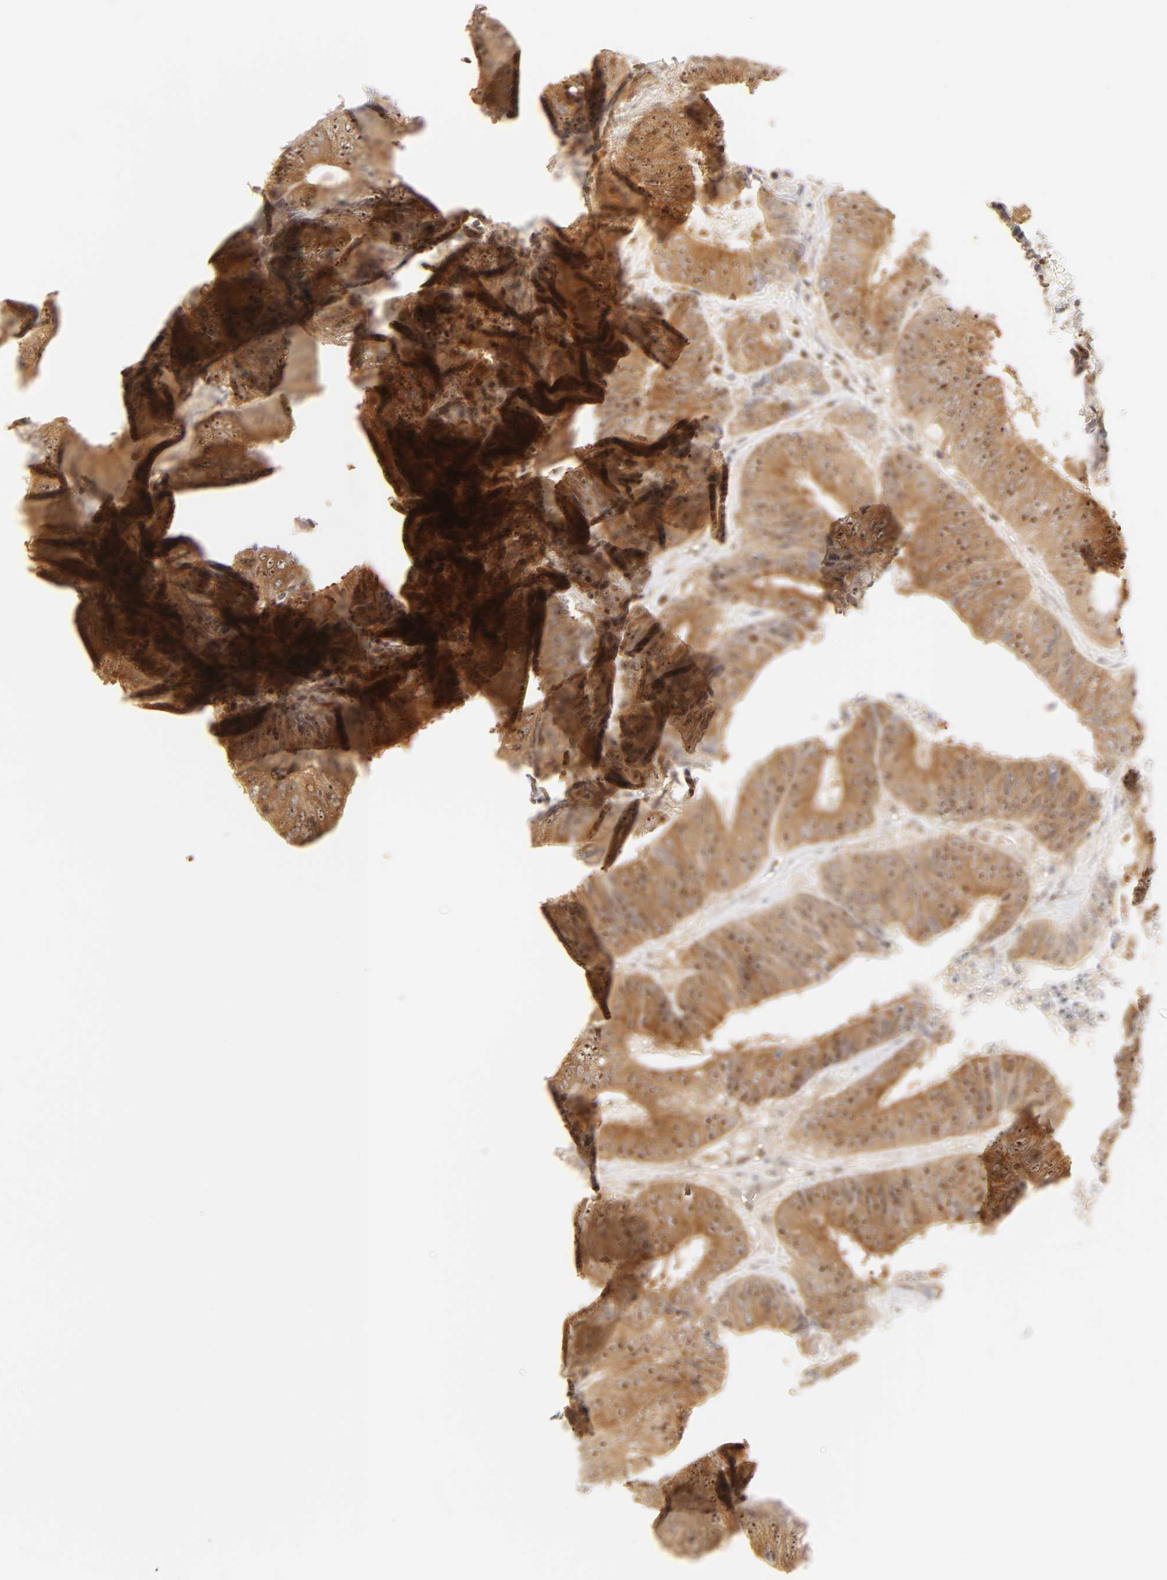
{"staining": {"intensity": "strong", "quantity": ">75%", "location": "cytoplasmic/membranous,nuclear"}, "tissue": "colorectal cancer", "cell_type": "Tumor cells", "image_type": "cancer", "snomed": [{"axis": "morphology", "description": "Adenocarcinoma, NOS"}, {"axis": "topography", "description": "Rectum"}], "caption": "This photomicrograph demonstrates immunohistochemistry staining of human colorectal cancer (adenocarcinoma), with high strong cytoplasmic/membranous and nuclear expression in about >75% of tumor cells.", "gene": "KIF2A", "patient": {"sex": "male", "age": 72}}